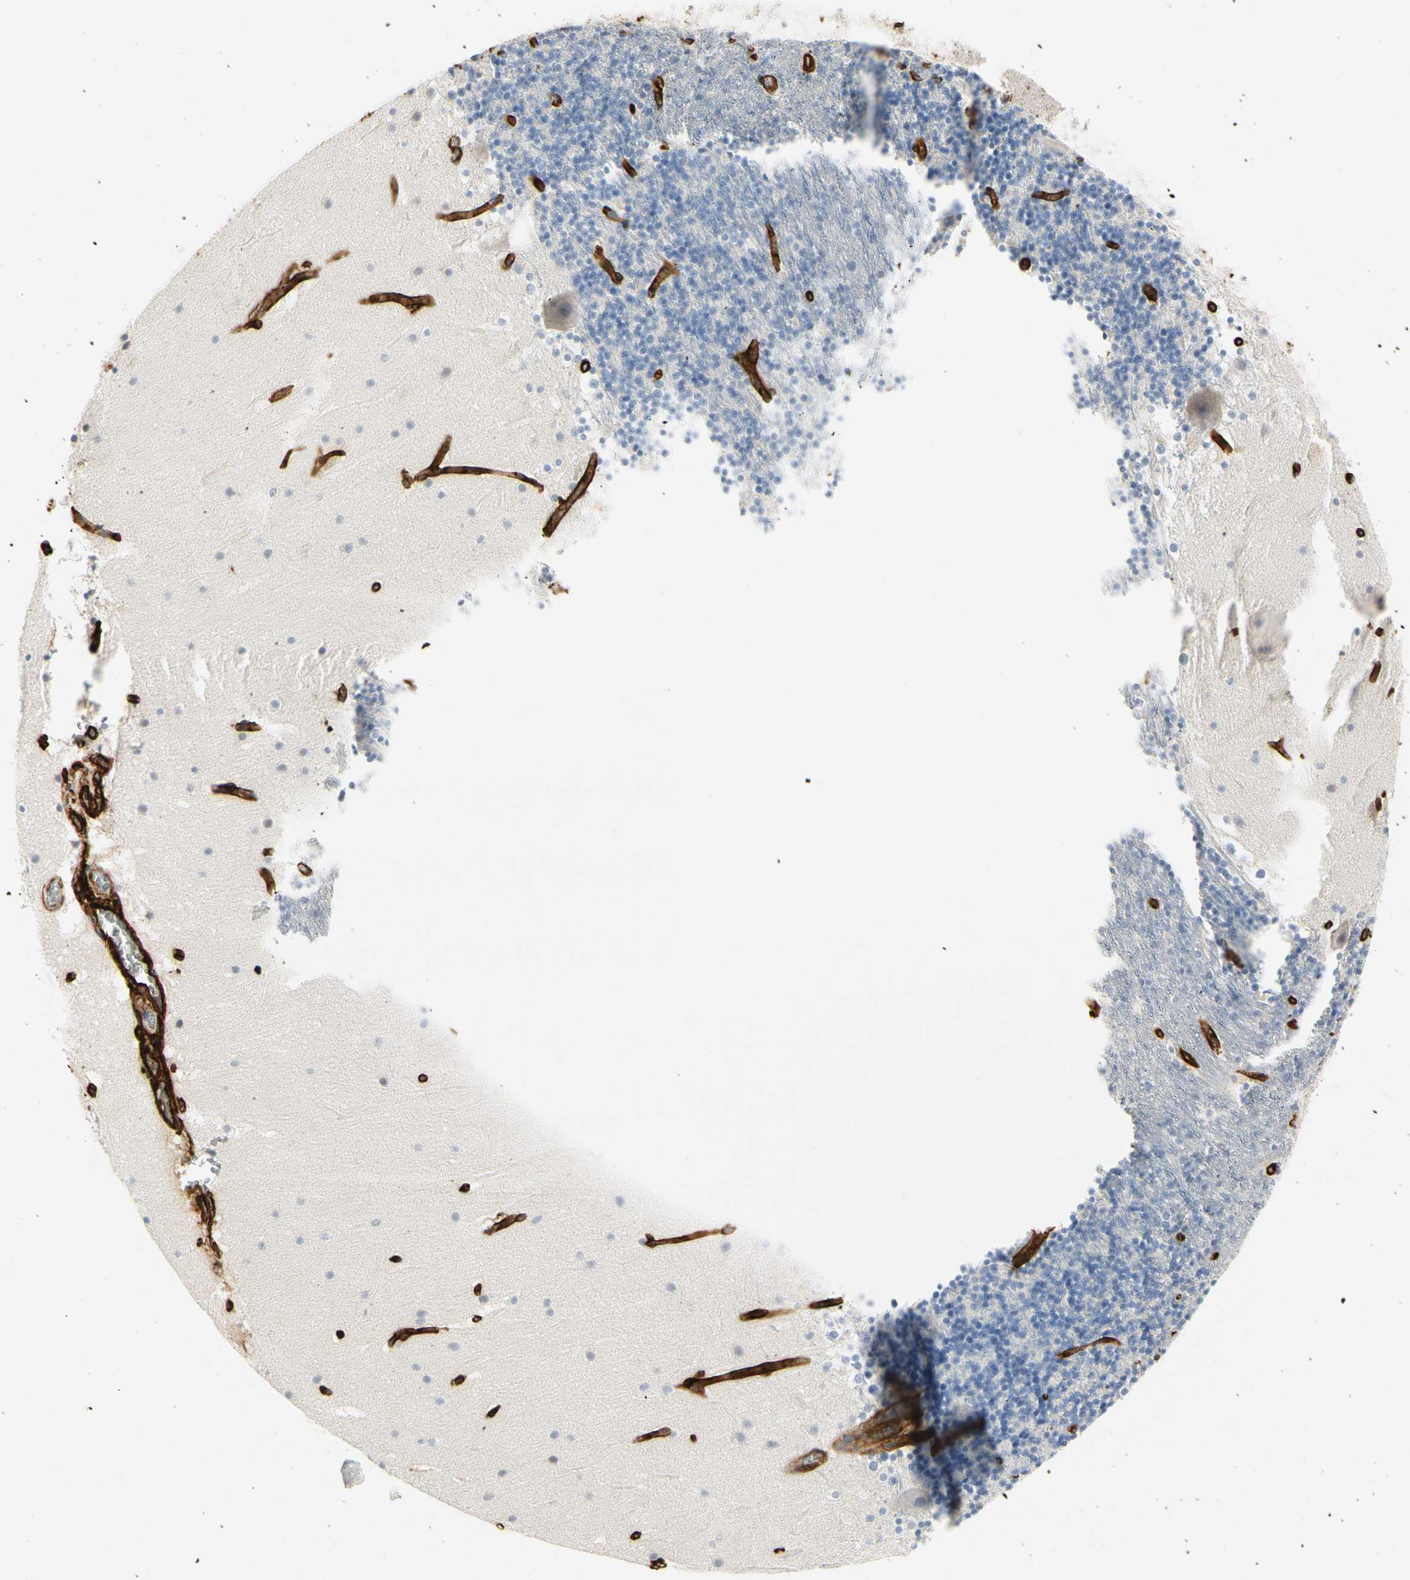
{"staining": {"intensity": "negative", "quantity": "none", "location": "none"}, "tissue": "cerebellum", "cell_type": "Cells in granular layer", "image_type": "normal", "snomed": [{"axis": "morphology", "description": "Normal tissue, NOS"}, {"axis": "topography", "description": "Cerebellum"}], "caption": "A high-resolution photomicrograph shows IHC staining of benign cerebellum, which exhibits no significant positivity in cells in granular layer.", "gene": "GGT5", "patient": {"sex": "male", "age": 45}}